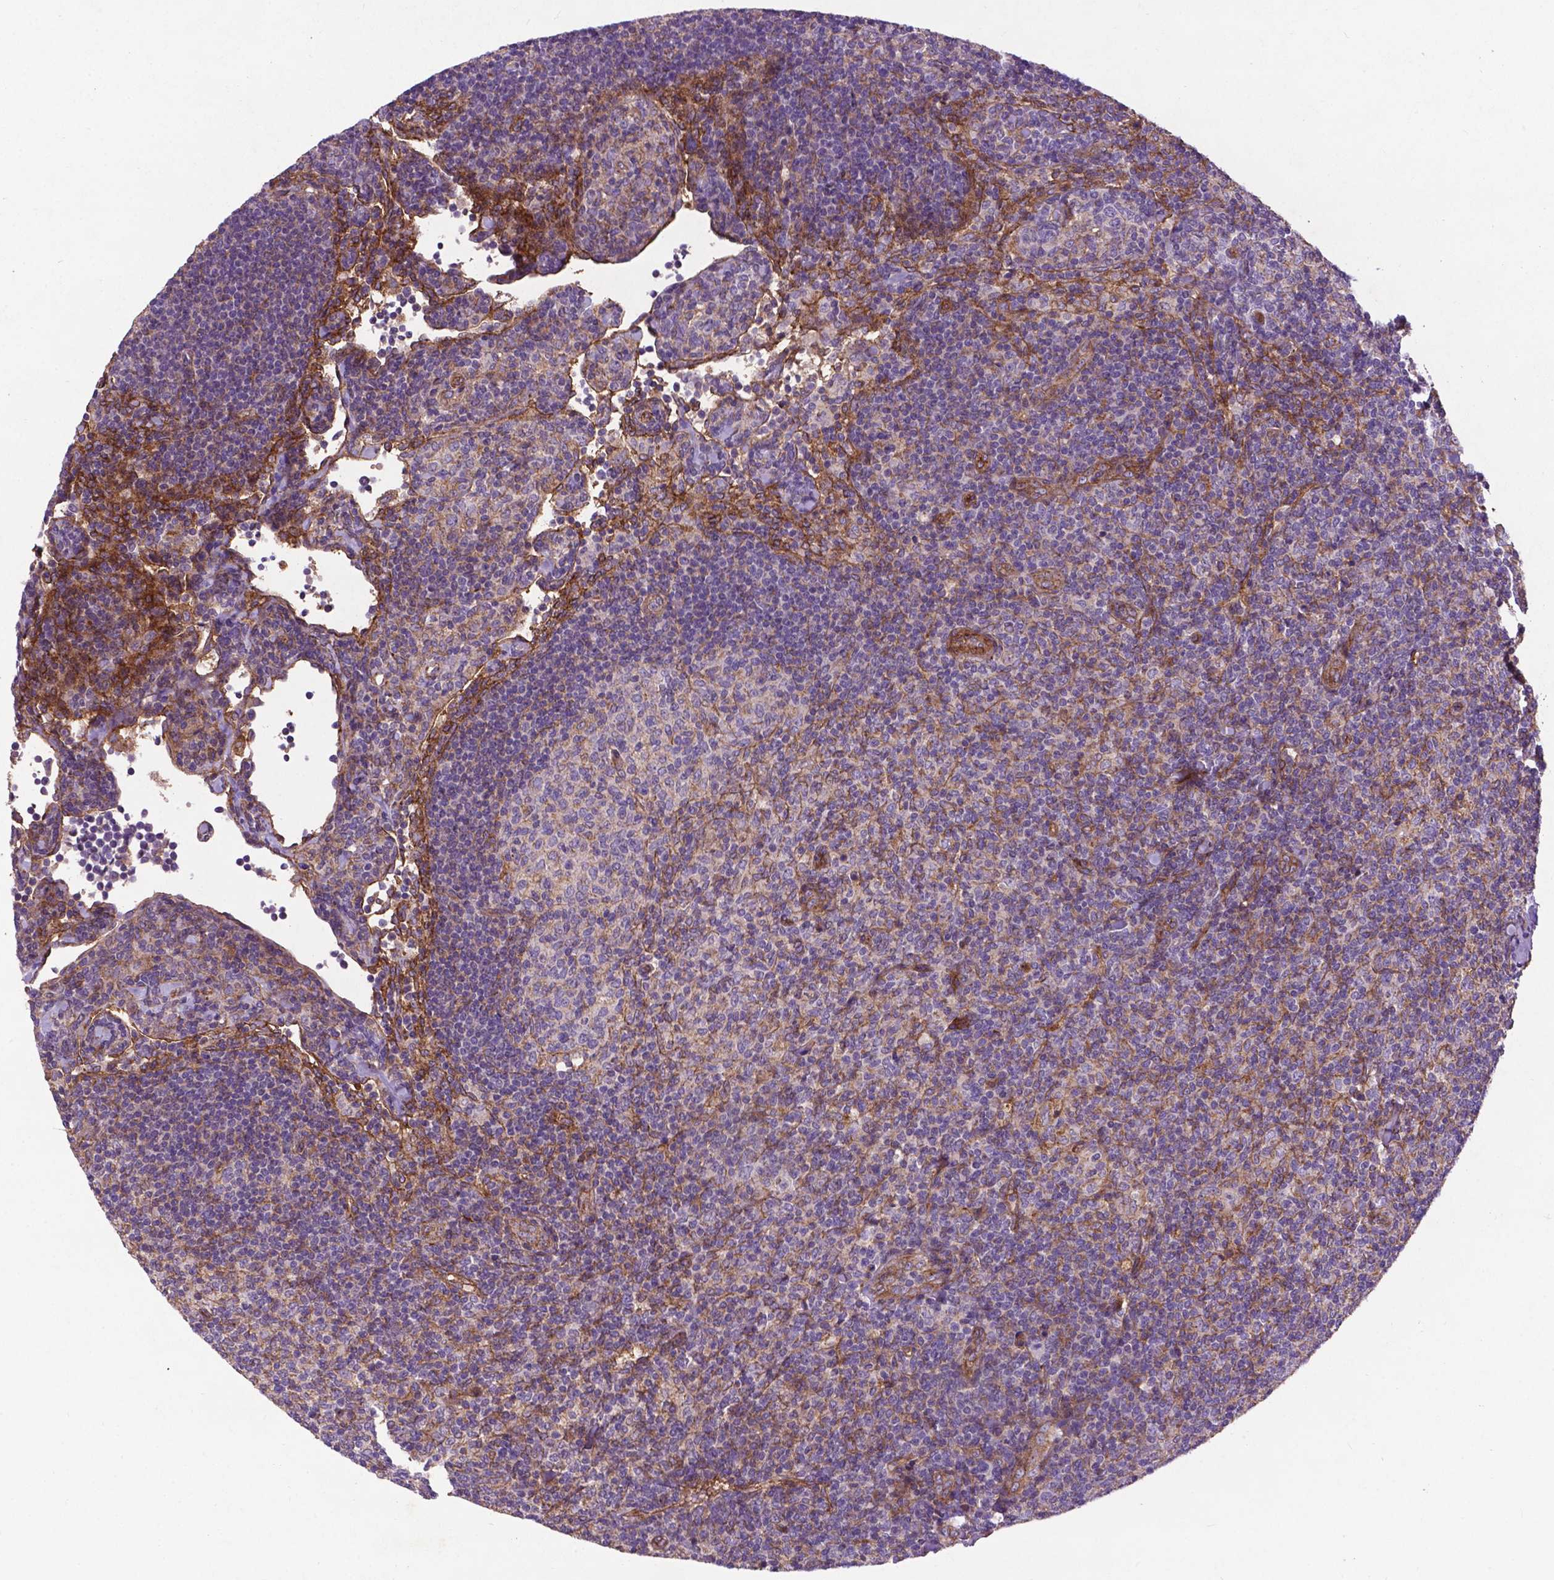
{"staining": {"intensity": "negative", "quantity": "none", "location": "none"}, "tissue": "lymphoma", "cell_type": "Tumor cells", "image_type": "cancer", "snomed": [{"axis": "morphology", "description": "Malignant lymphoma, non-Hodgkin's type, Low grade"}, {"axis": "topography", "description": "Lymph node"}], "caption": "Protein analysis of low-grade malignant lymphoma, non-Hodgkin's type reveals no significant expression in tumor cells.", "gene": "RRAS", "patient": {"sex": "female", "age": 56}}